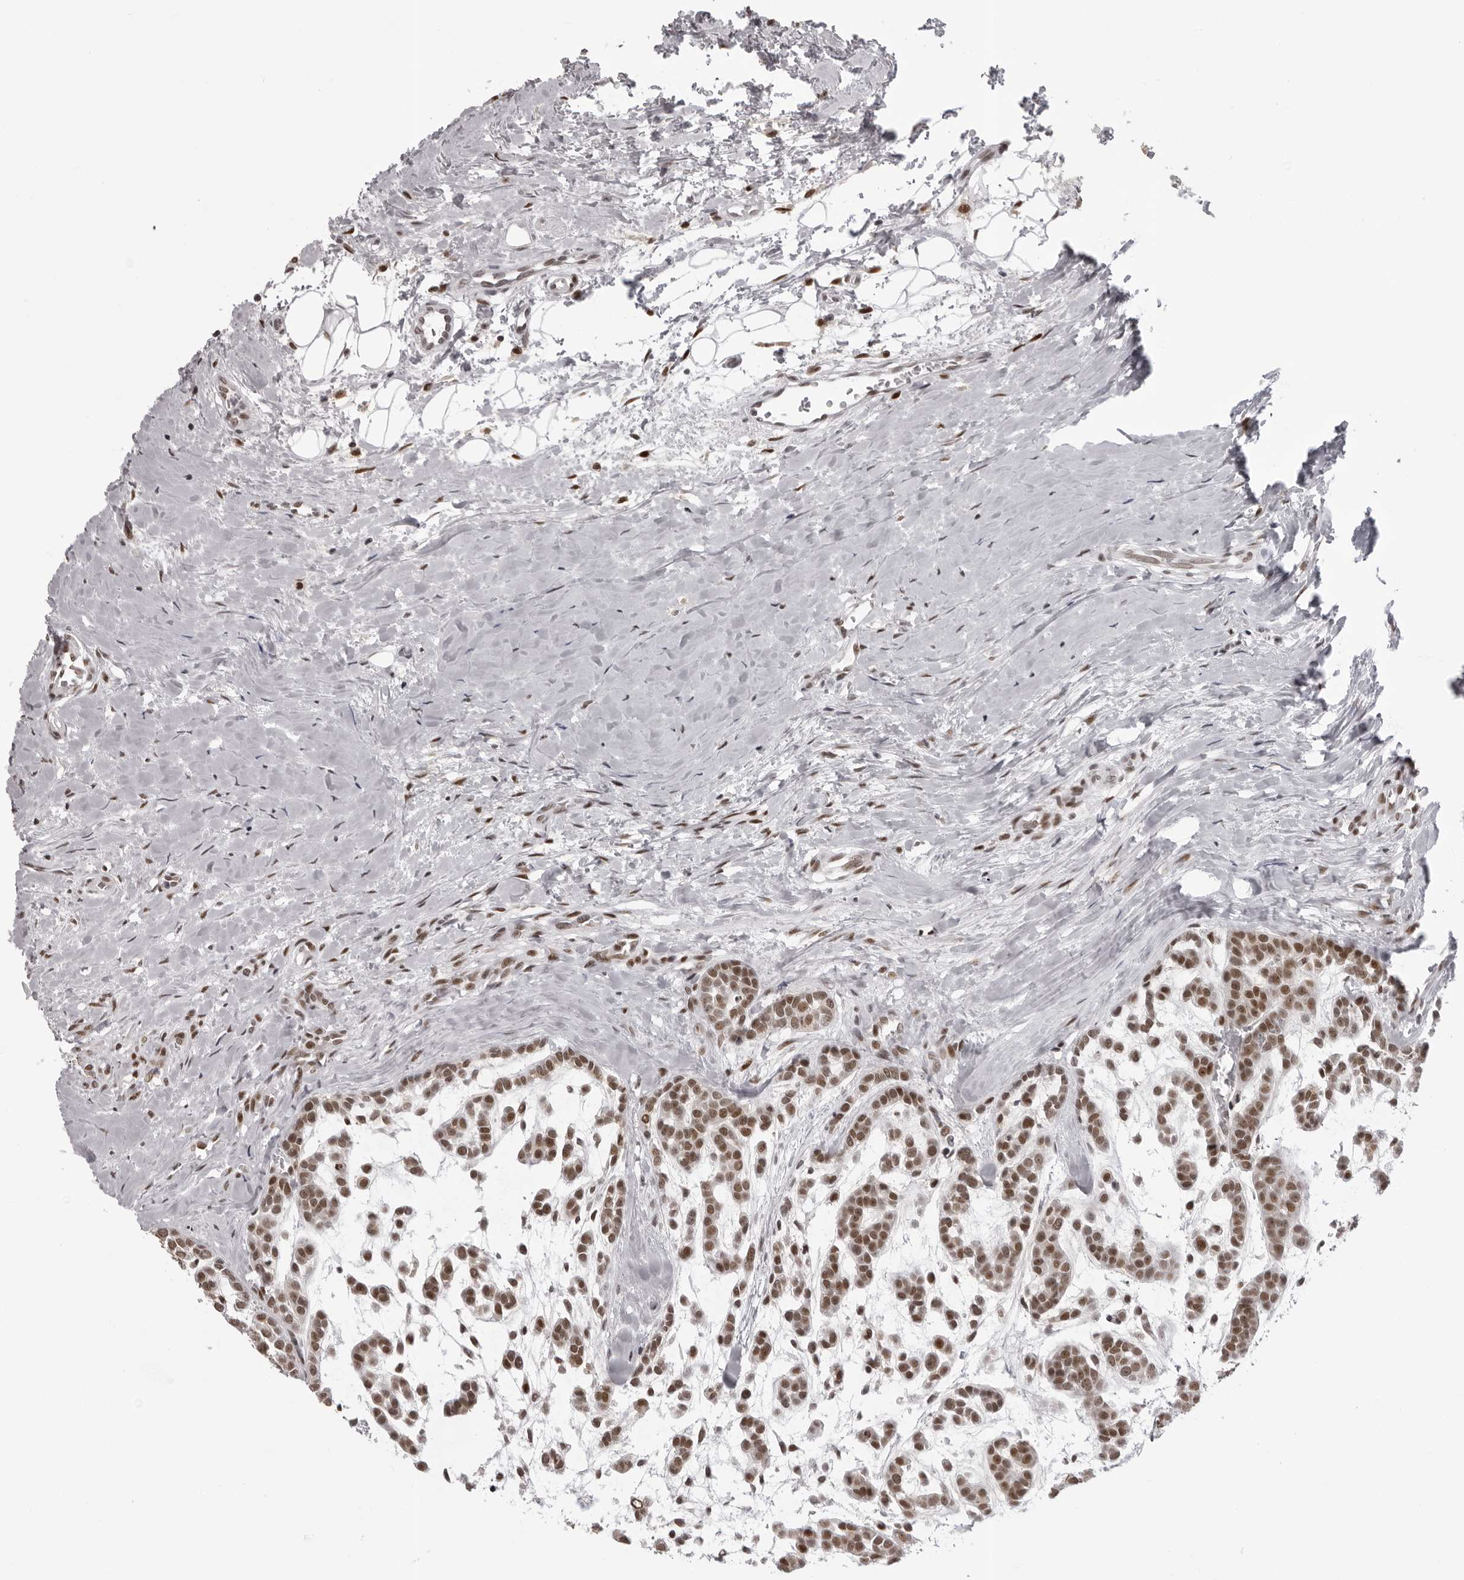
{"staining": {"intensity": "moderate", "quantity": ">75%", "location": "nuclear"}, "tissue": "head and neck cancer", "cell_type": "Tumor cells", "image_type": "cancer", "snomed": [{"axis": "morphology", "description": "Adenocarcinoma, NOS"}, {"axis": "morphology", "description": "Adenoma, NOS"}, {"axis": "topography", "description": "Head-Neck"}], "caption": "IHC of human head and neck cancer (adenoma) displays medium levels of moderate nuclear positivity in approximately >75% of tumor cells. Immunohistochemistry stains the protein in brown and the nuclei are stained blue.", "gene": "HEXIM2", "patient": {"sex": "female", "age": 55}}